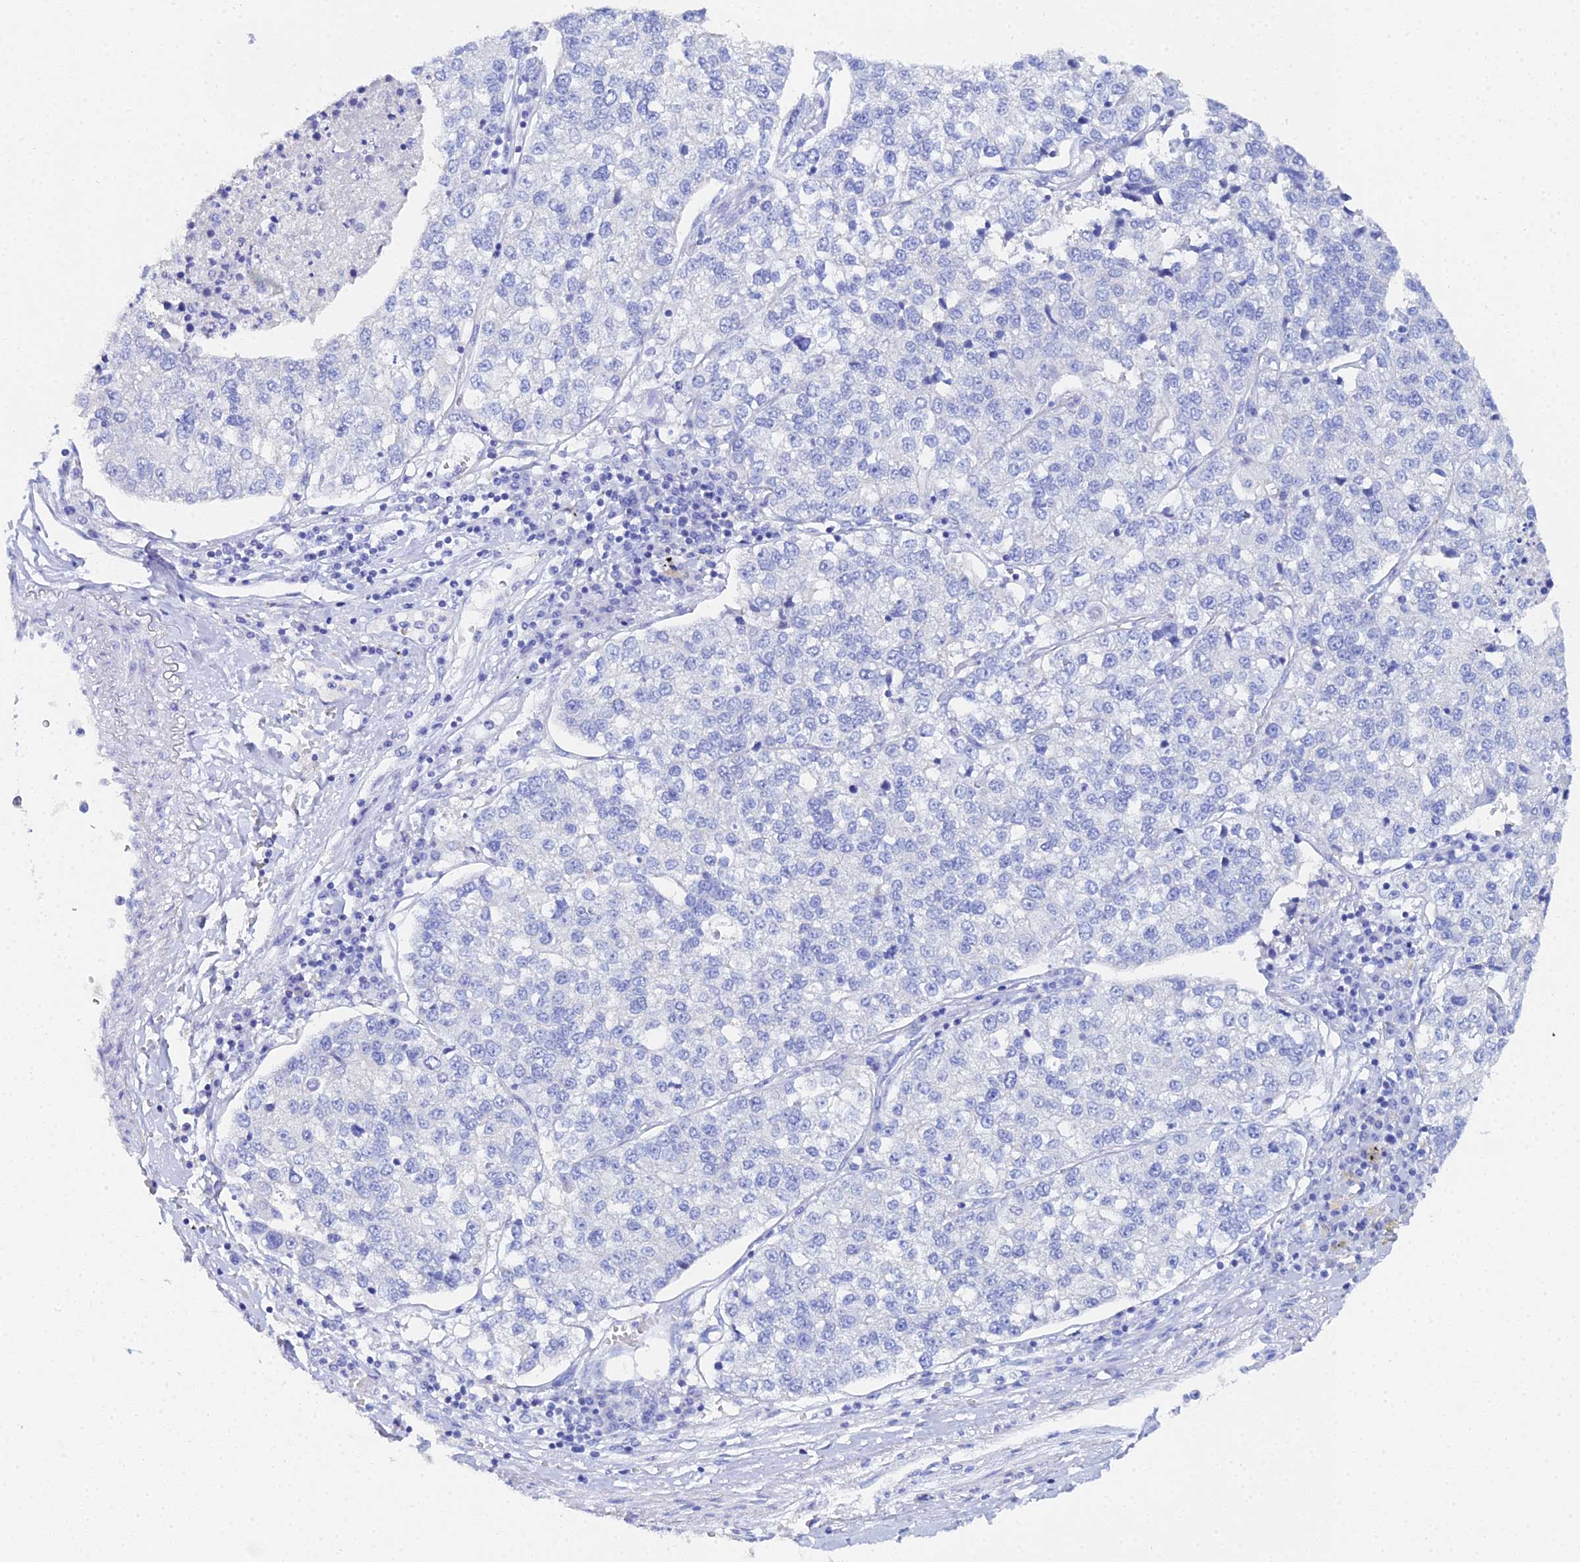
{"staining": {"intensity": "negative", "quantity": "none", "location": "none"}, "tissue": "lung cancer", "cell_type": "Tumor cells", "image_type": "cancer", "snomed": [{"axis": "morphology", "description": "Adenocarcinoma, NOS"}, {"axis": "topography", "description": "Lung"}], "caption": "Tumor cells show no significant protein positivity in adenocarcinoma (lung).", "gene": "CELA3A", "patient": {"sex": "male", "age": 49}}